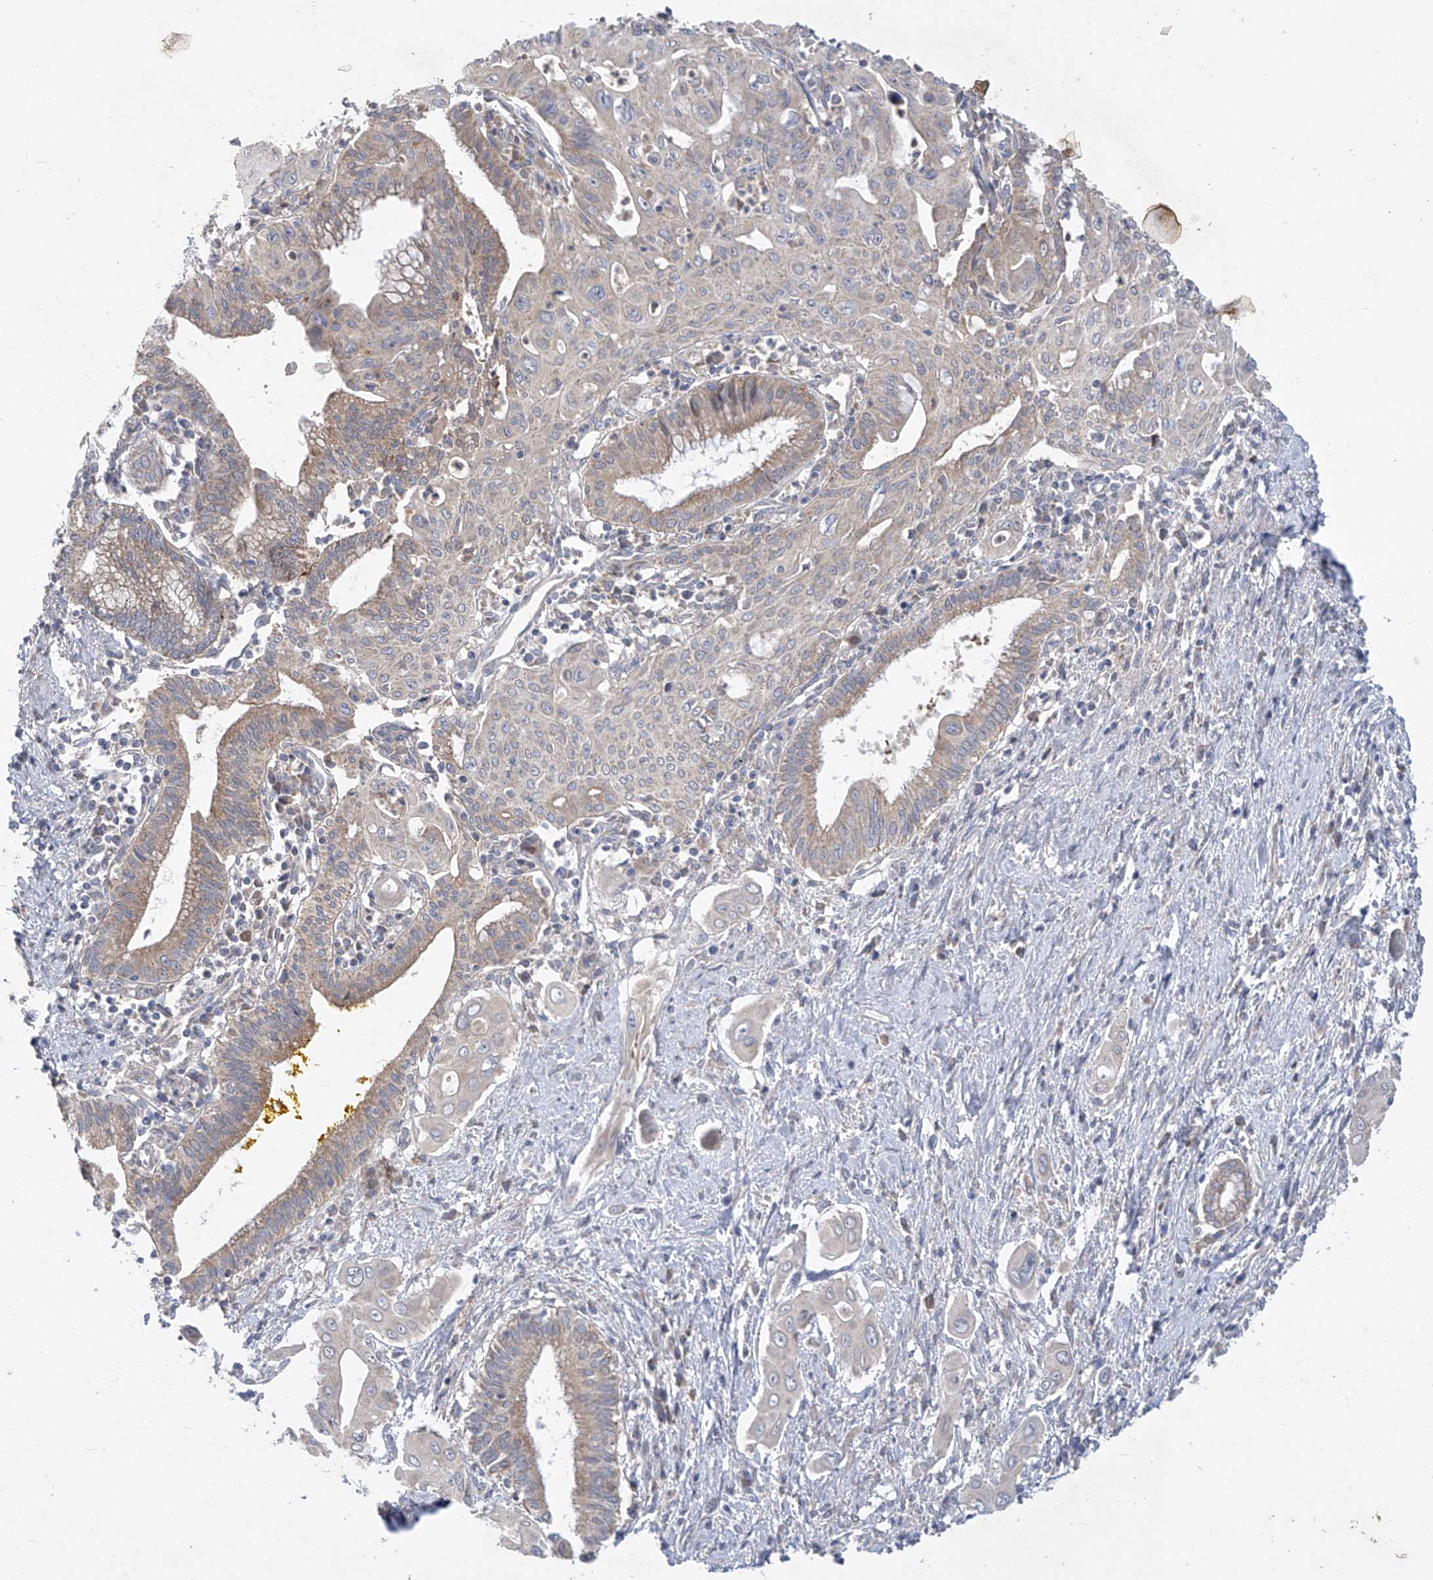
{"staining": {"intensity": "weak", "quantity": "<25%", "location": "cytoplasmic/membranous"}, "tissue": "pancreatic cancer", "cell_type": "Tumor cells", "image_type": "cancer", "snomed": [{"axis": "morphology", "description": "Adenocarcinoma, NOS"}, {"axis": "topography", "description": "Pancreas"}], "caption": "Immunohistochemical staining of human adenocarcinoma (pancreatic) displays no significant staining in tumor cells. (DAB (3,3'-diaminobenzidine) IHC, high magnification).", "gene": "COQ3", "patient": {"sex": "male", "age": 58}}